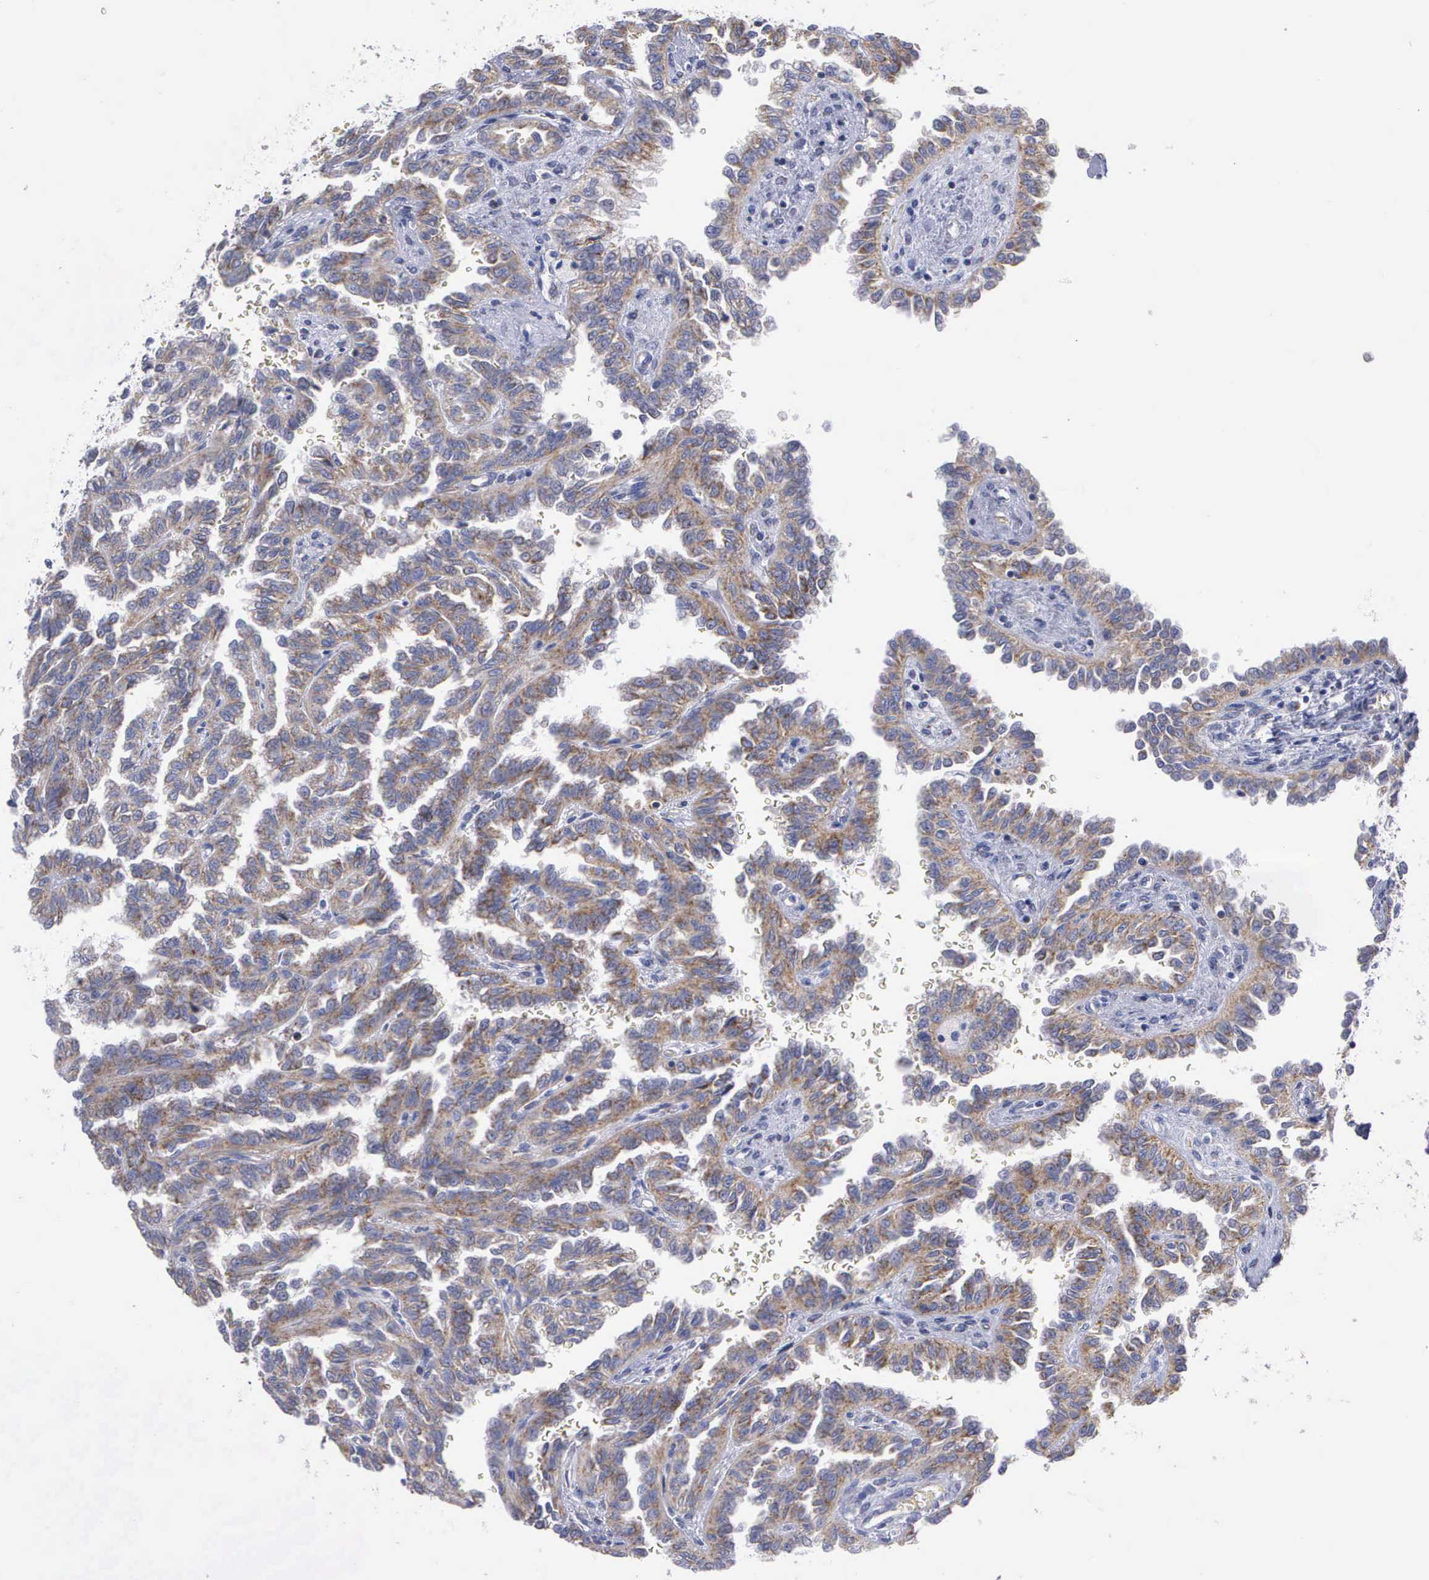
{"staining": {"intensity": "moderate", "quantity": ">75%", "location": "cytoplasmic/membranous"}, "tissue": "renal cancer", "cell_type": "Tumor cells", "image_type": "cancer", "snomed": [{"axis": "morphology", "description": "Inflammation, NOS"}, {"axis": "morphology", "description": "Adenocarcinoma, NOS"}, {"axis": "topography", "description": "Kidney"}], "caption": "Renal adenocarcinoma stained with DAB immunohistochemistry shows medium levels of moderate cytoplasmic/membranous expression in approximately >75% of tumor cells.", "gene": "APOOL", "patient": {"sex": "male", "age": 68}}